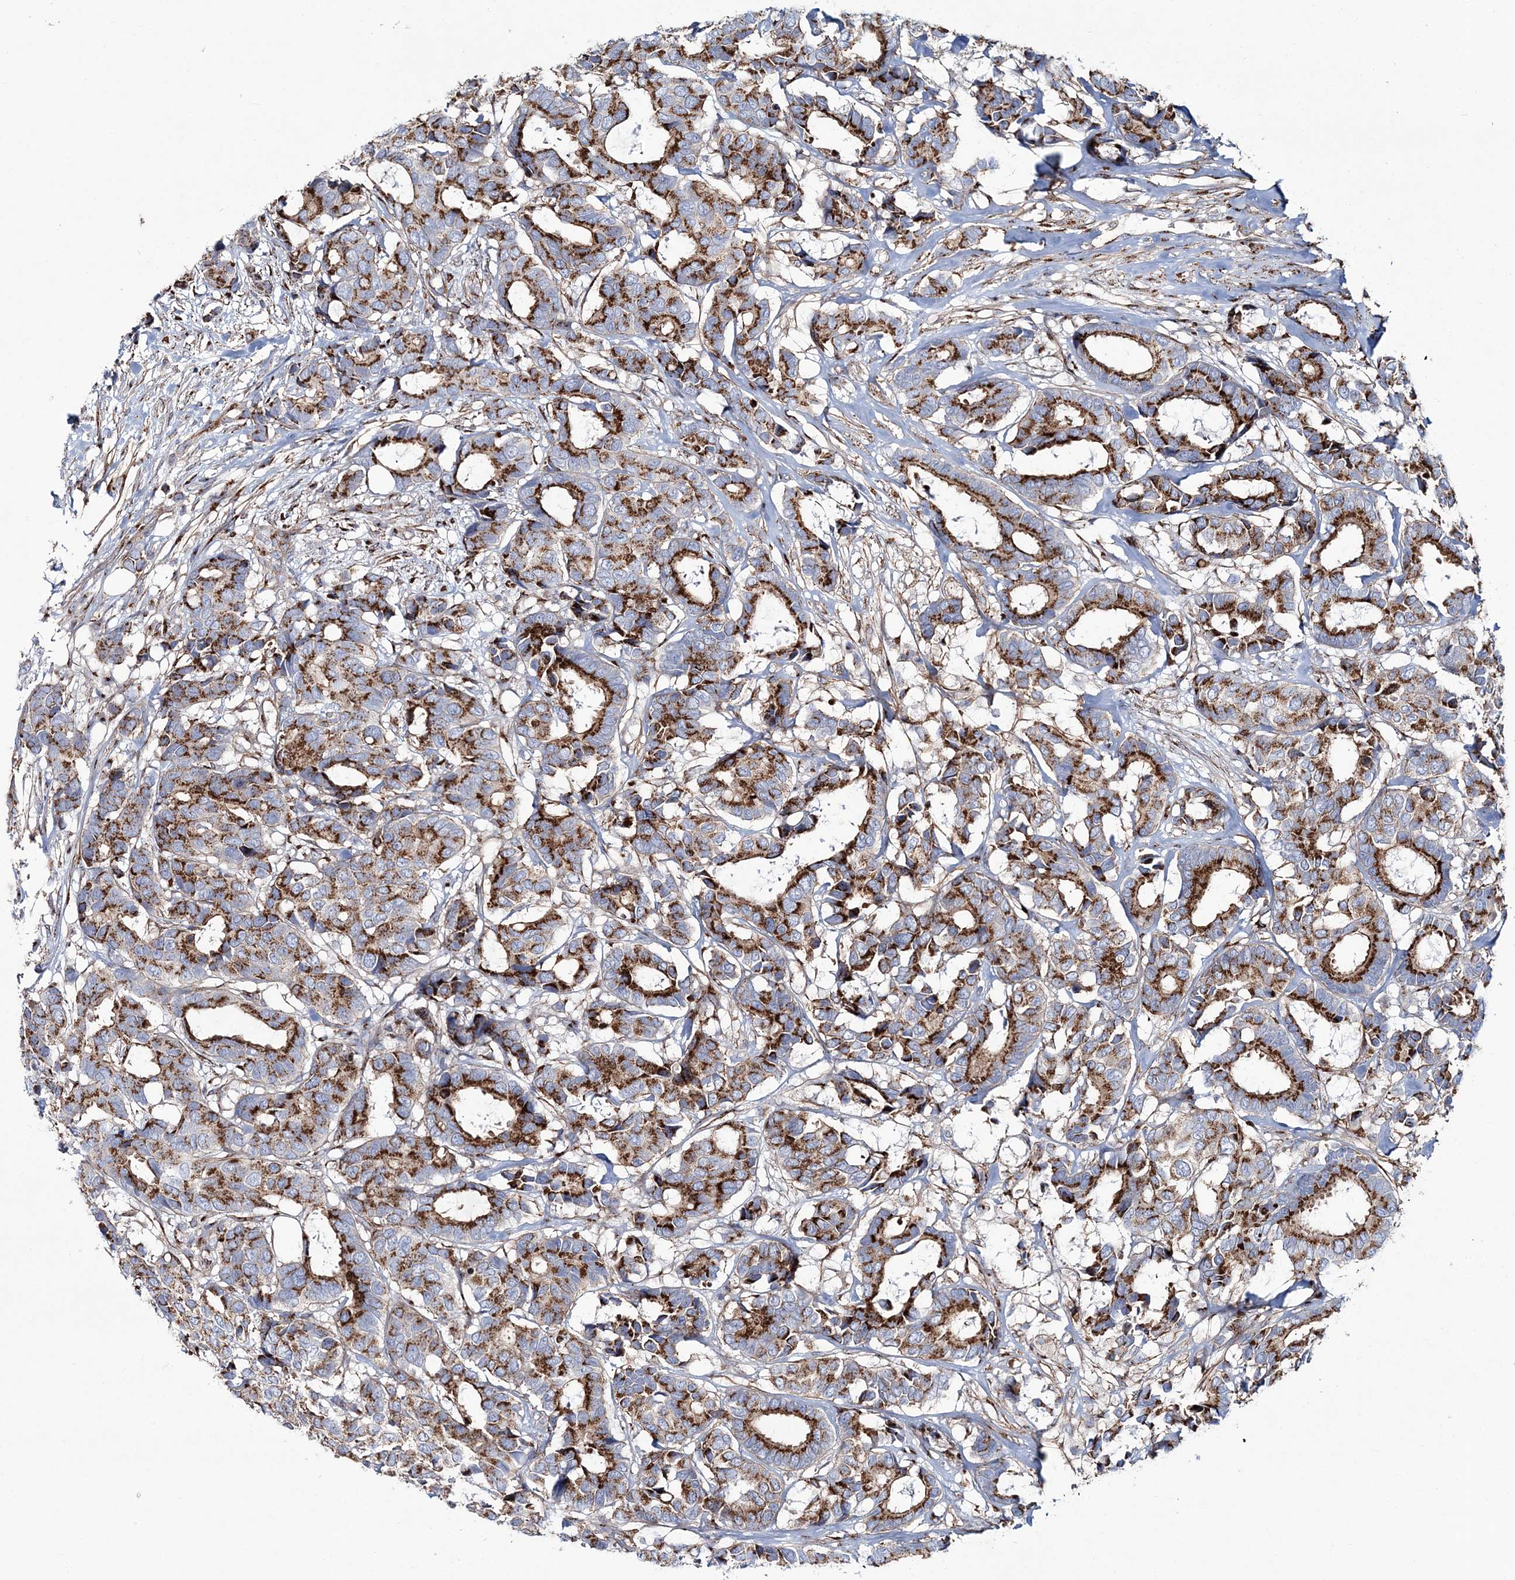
{"staining": {"intensity": "strong", "quantity": ">75%", "location": "cytoplasmic/membranous"}, "tissue": "breast cancer", "cell_type": "Tumor cells", "image_type": "cancer", "snomed": [{"axis": "morphology", "description": "Duct carcinoma"}, {"axis": "topography", "description": "Breast"}], "caption": "Breast infiltrating ductal carcinoma stained for a protein reveals strong cytoplasmic/membranous positivity in tumor cells.", "gene": "MAN1A2", "patient": {"sex": "female", "age": 87}}